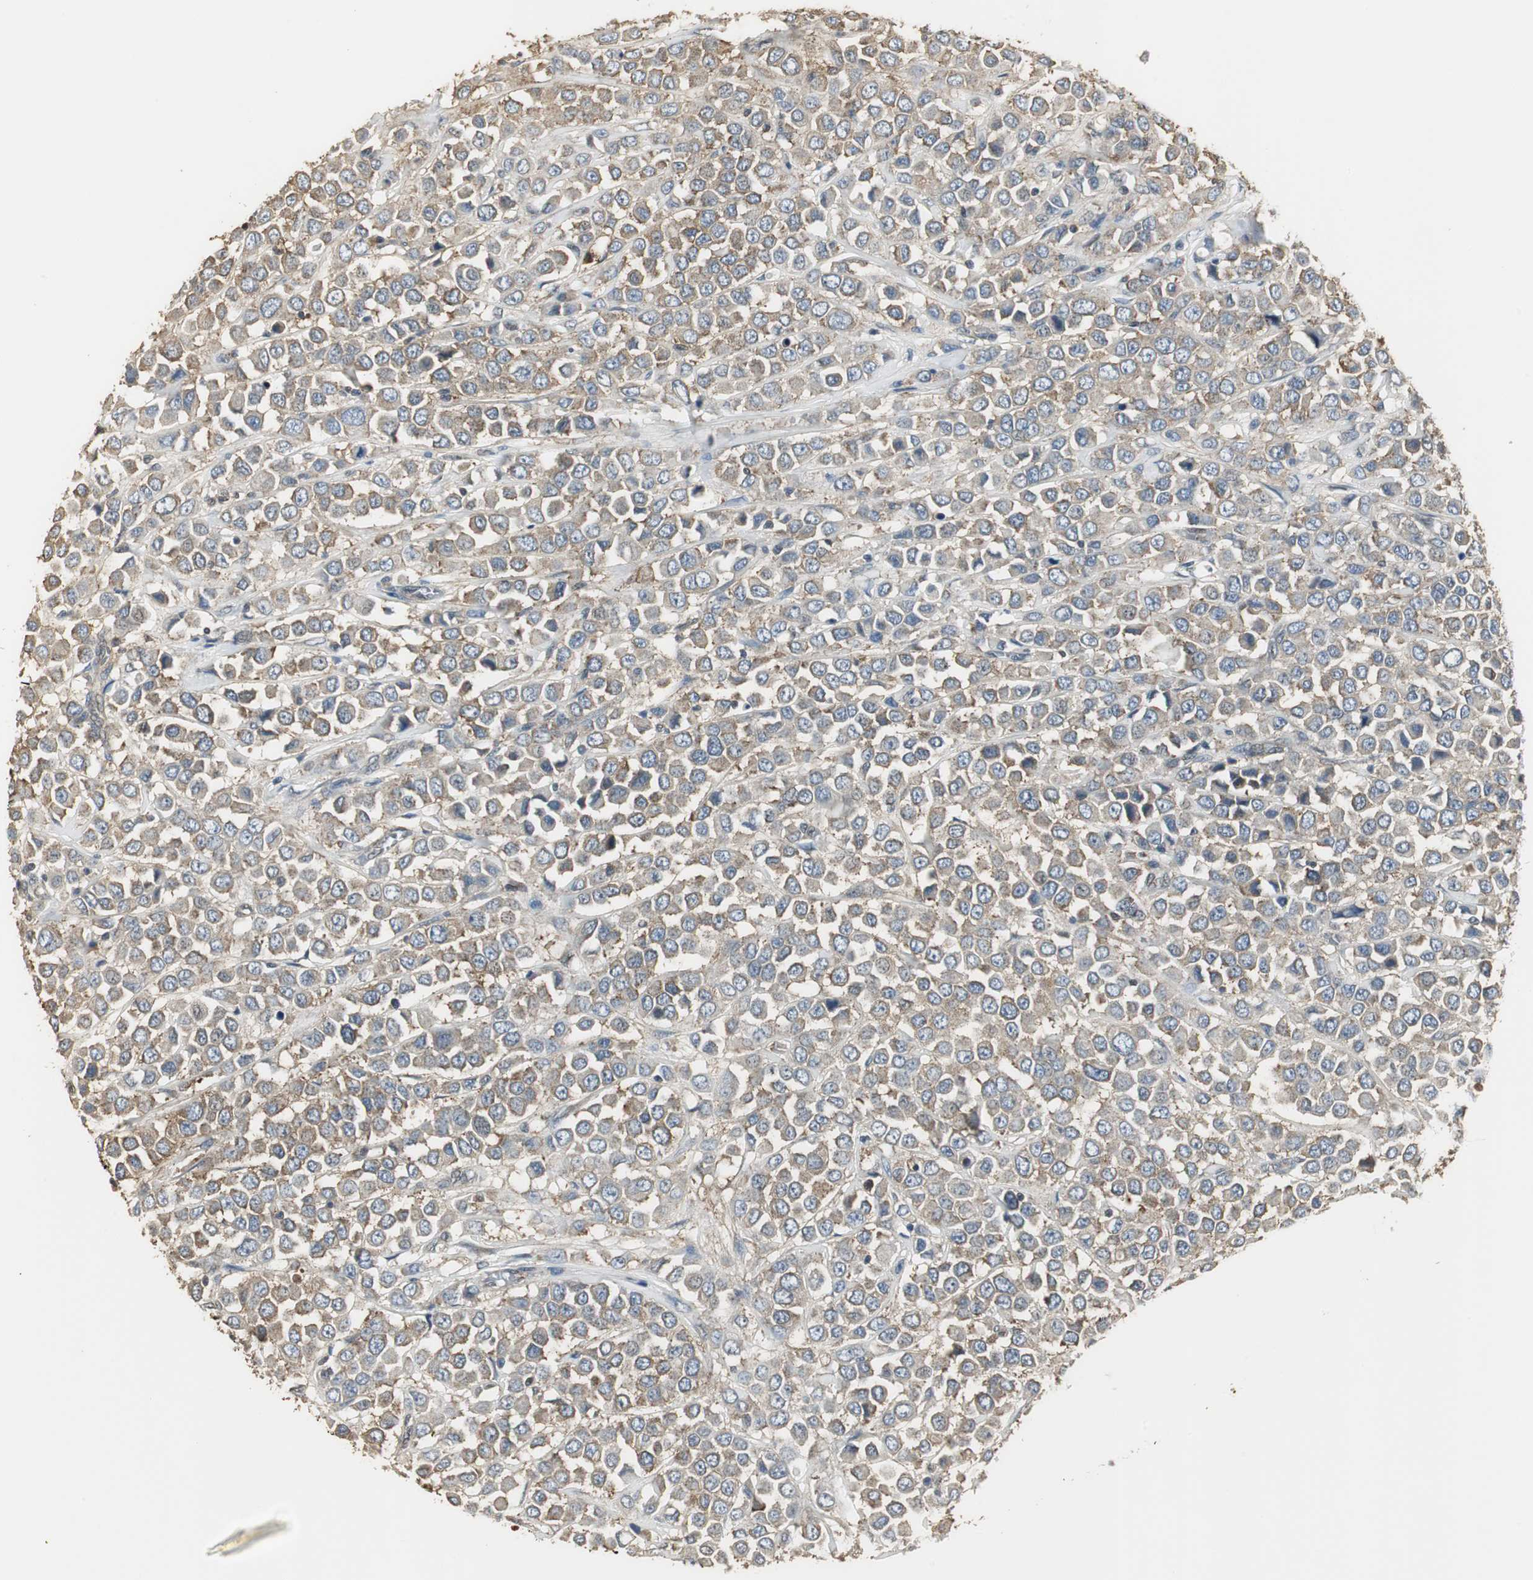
{"staining": {"intensity": "weak", "quantity": ">75%", "location": "cytoplasmic/membranous"}, "tissue": "breast cancer", "cell_type": "Tumor cells", "image_type": "cancer", "snomed": [{"axis": "morphology", "description": "Duct carcinoma"}, {"axis": "topography", "description": "Breast"}], "caption": "Protein expression by IHC displays weak cytoplasmic/membranous expression in about >75% of tumor cells in breast cancer.", "gene": "CCT5", "patient": {"sex": "female", "age": 61}}